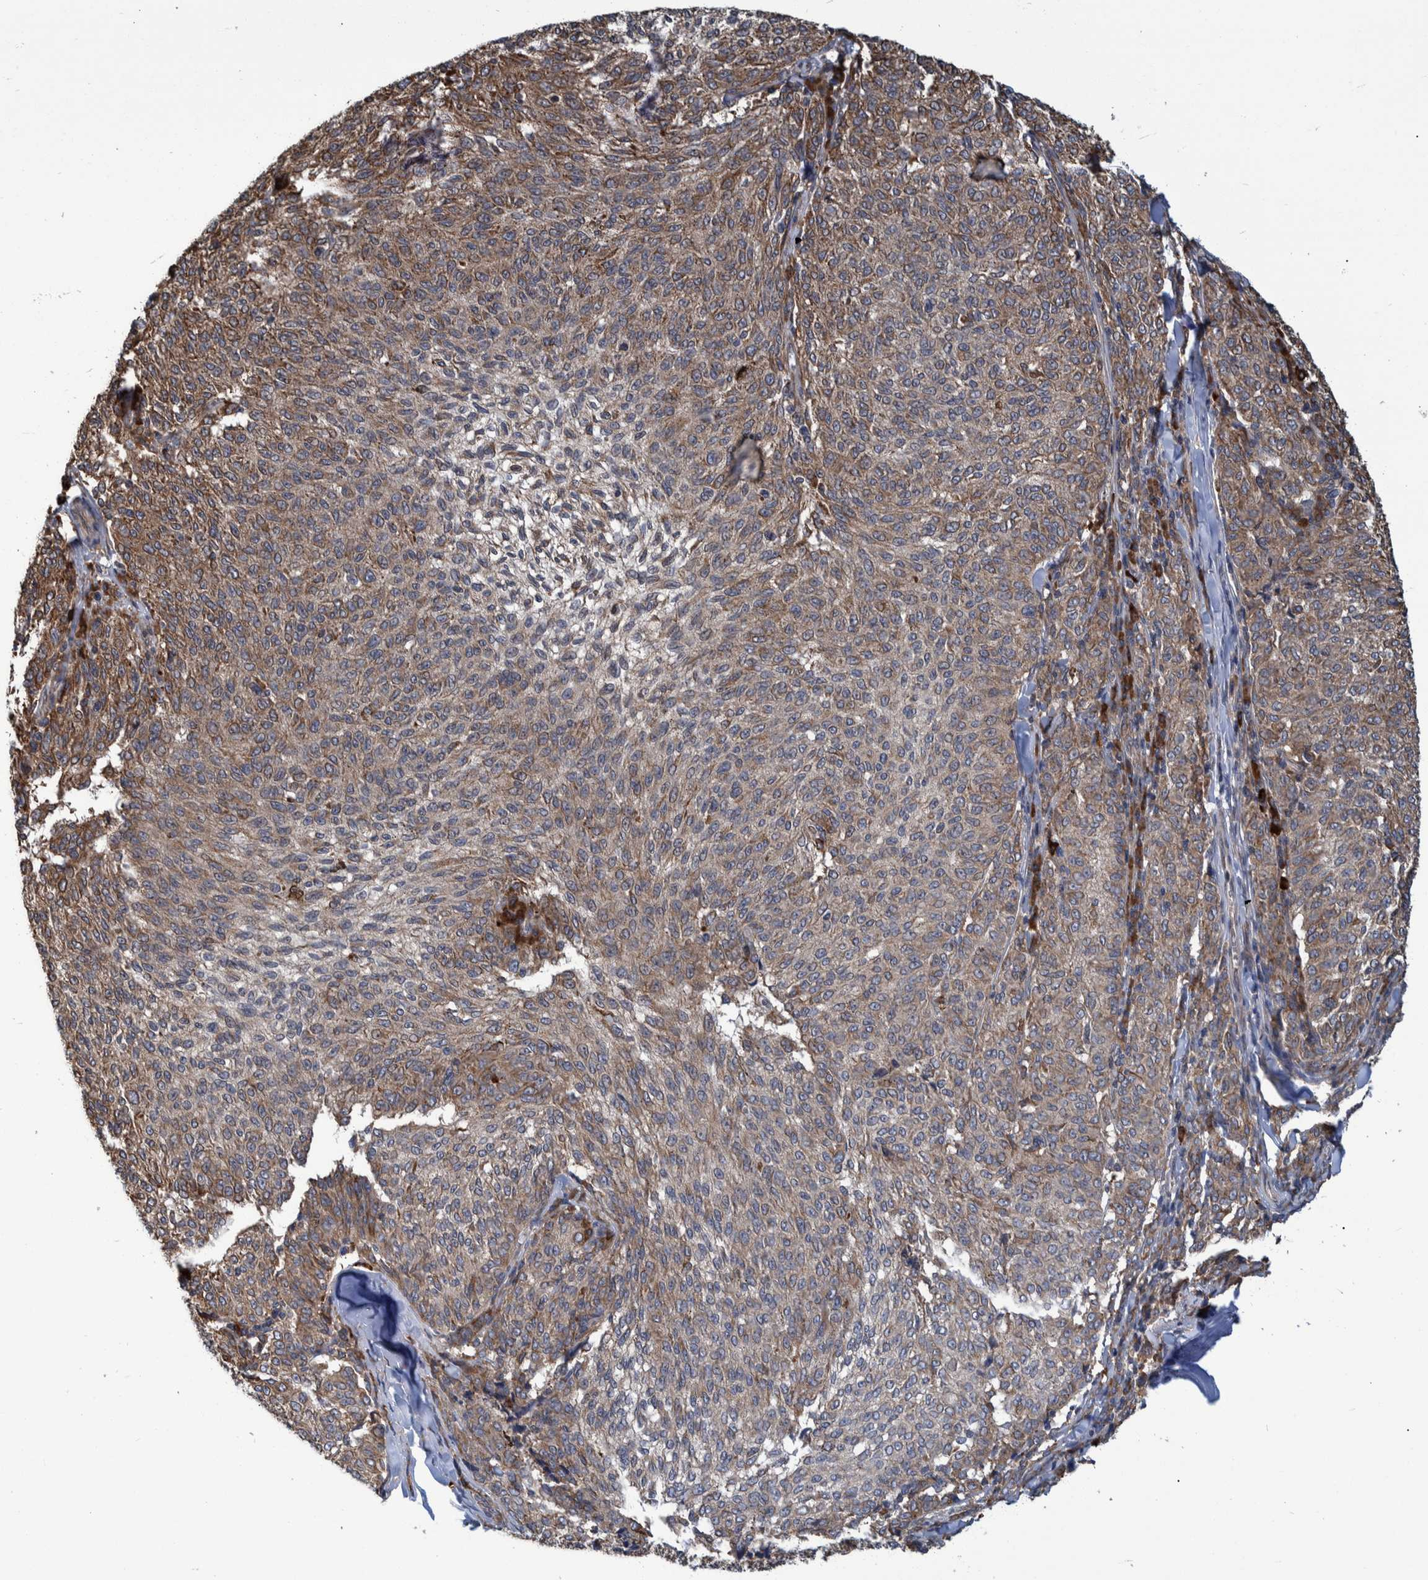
{"staining": {"intensity": "weak", "quantity": ">75%", "location": "cytoplasmic/membranous"}, "tissue": "melanoma", "cell_type": "Tumor cells", "image_type": "cancer", "snomed": [{"axis": "morphology", "description": "Malignant melanoma, NOS"}, {"axis": "topography", "description": "Skin"}], "caption": "The immunohistochemical stain shows weak cytoplasmic/membranous expression in tumor cells of malignant melanoma tissue. Nuclei are stained in blue.", "gene": "SPAG5", "patient": {"sex": "female", "age": 72}}